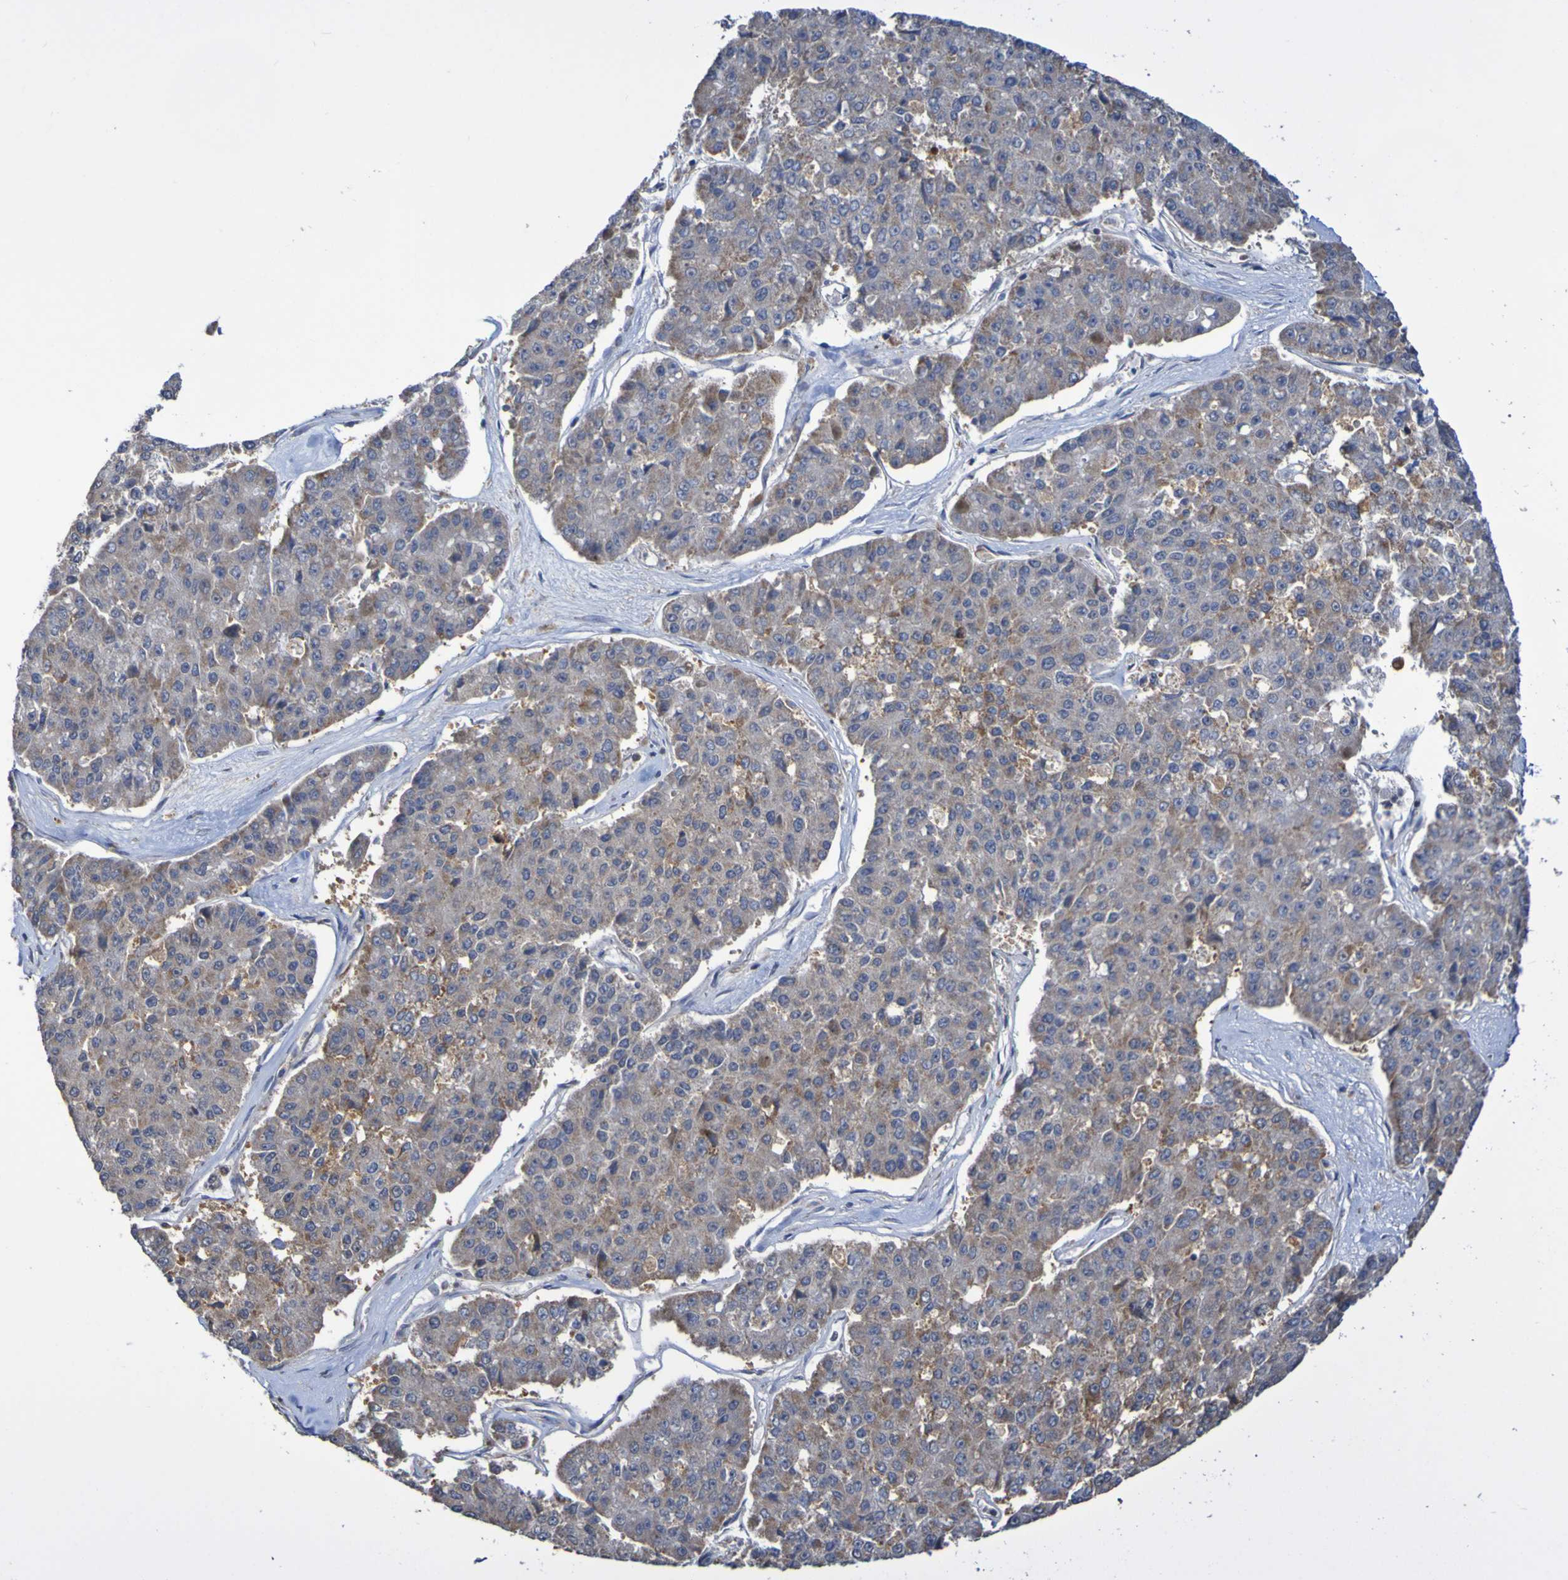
{"staining": {"intensity": "moderate", "quantity": "25%-75%", "location": "cytoplasmic/membranous"}, "tissue": "pancreatic cancer", "cell_type": "Tumor cells", "image_type": "cancer", "snomed": [{"axis": "morphology", "description": "Adenocarcinoma, NOS"}, {"axis": "topography", "description": "Pancreas"}], "caption": "Brown immunohistochemical staining in human pancreatic cancer (adenocarcinoma) displays moderate cytoplasmic/membranous staining in about 25%-75% of tumor cells. (IHC, brightfield microscopy, high magnification).", "gene": "C3orf18", "patient": {"sex": "male", "age": 50}}